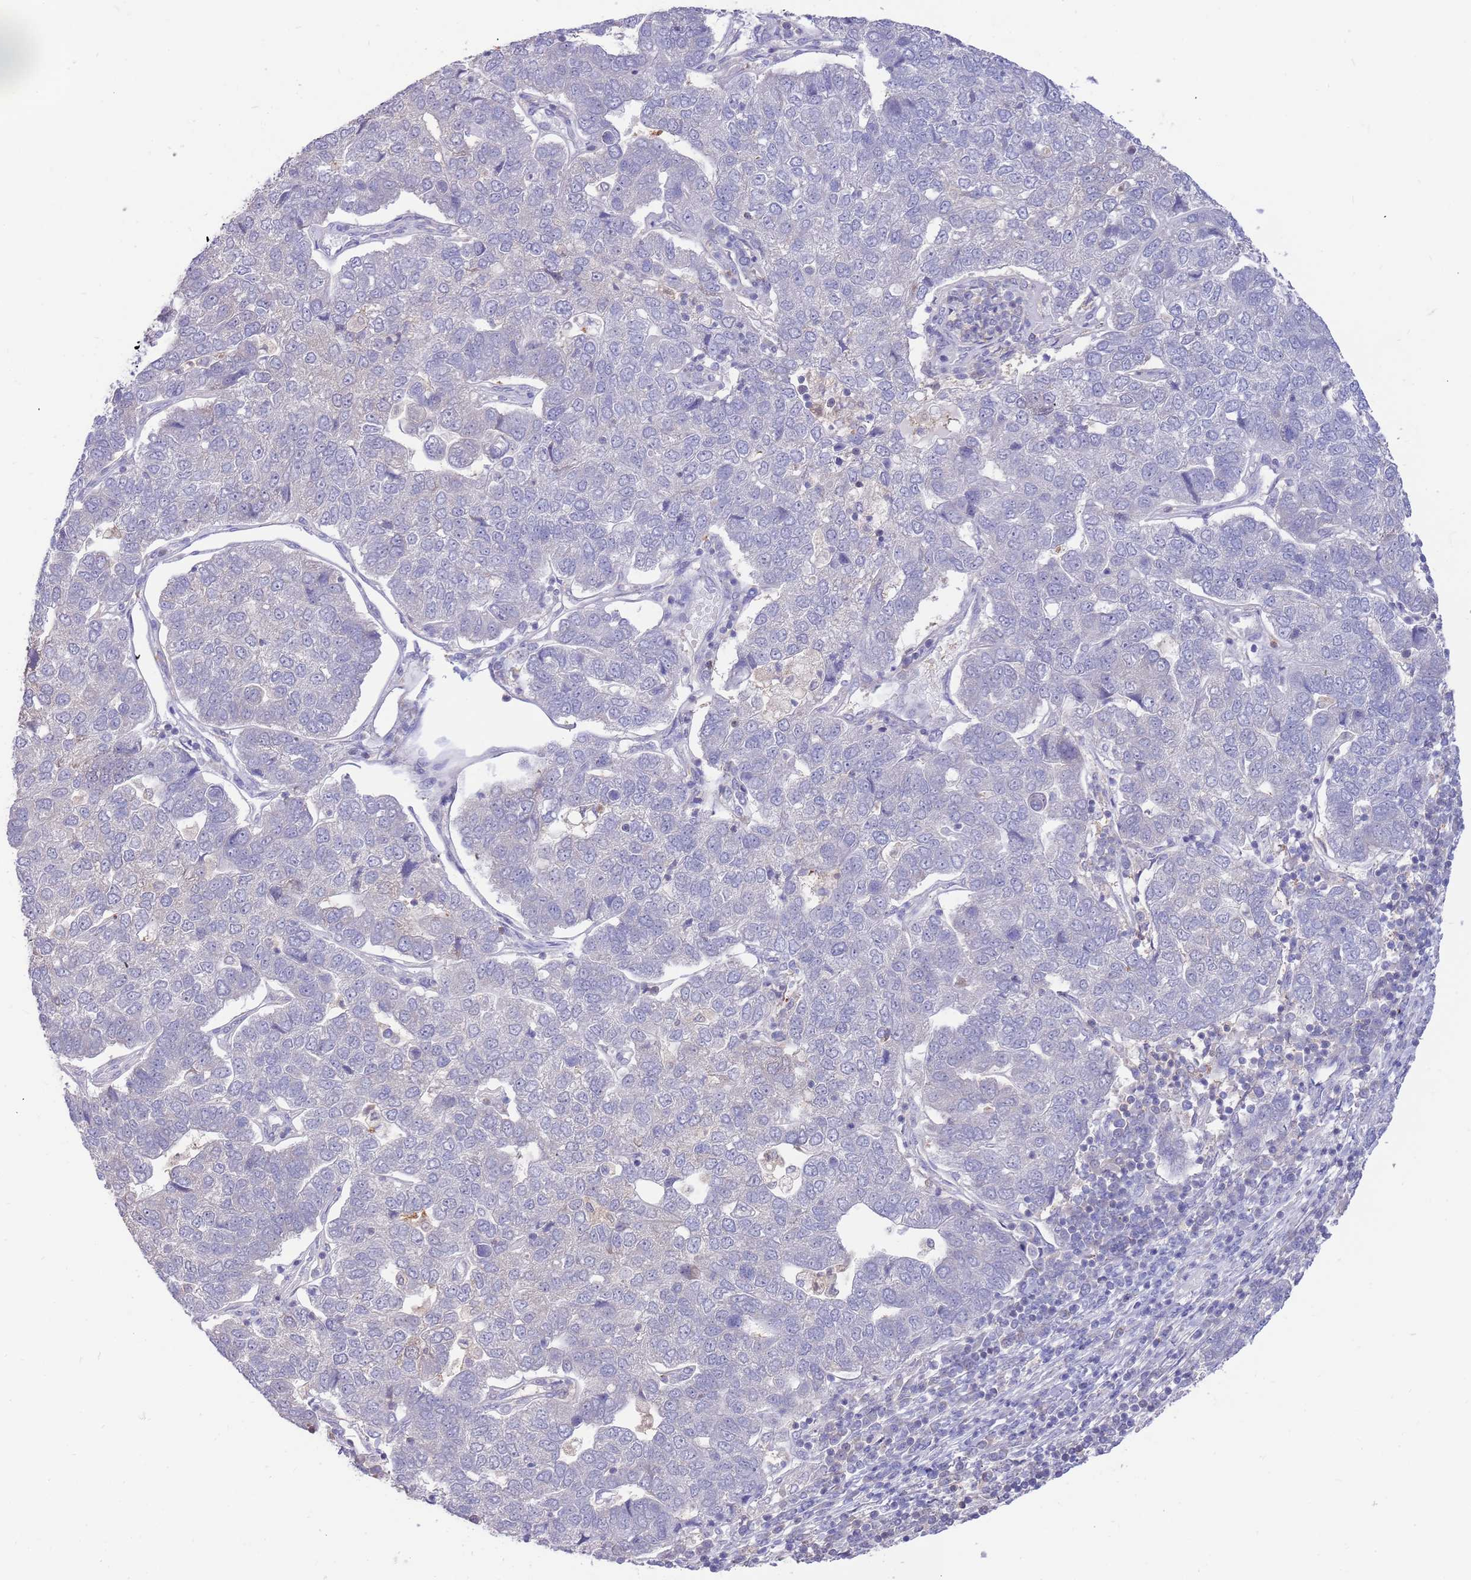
{"staining": {"intensity": "negative", "quantity": "none", "location": "none"}, "tissue": "pancreatic cancer", "cell_type": "Tumor cells", "image_type": "cancer", "snomed": [{"axis": "morphology", "description": "Adenocarcinoma, NOS"}, {"axis": "topography", "description": "Pancreas"}], "caption": "Tumor cells are negative for brown protein staining in pancreatic adenocarcinoma.", "gene": "AP5S1", "patient": {"sex": "female", "age": 61}}